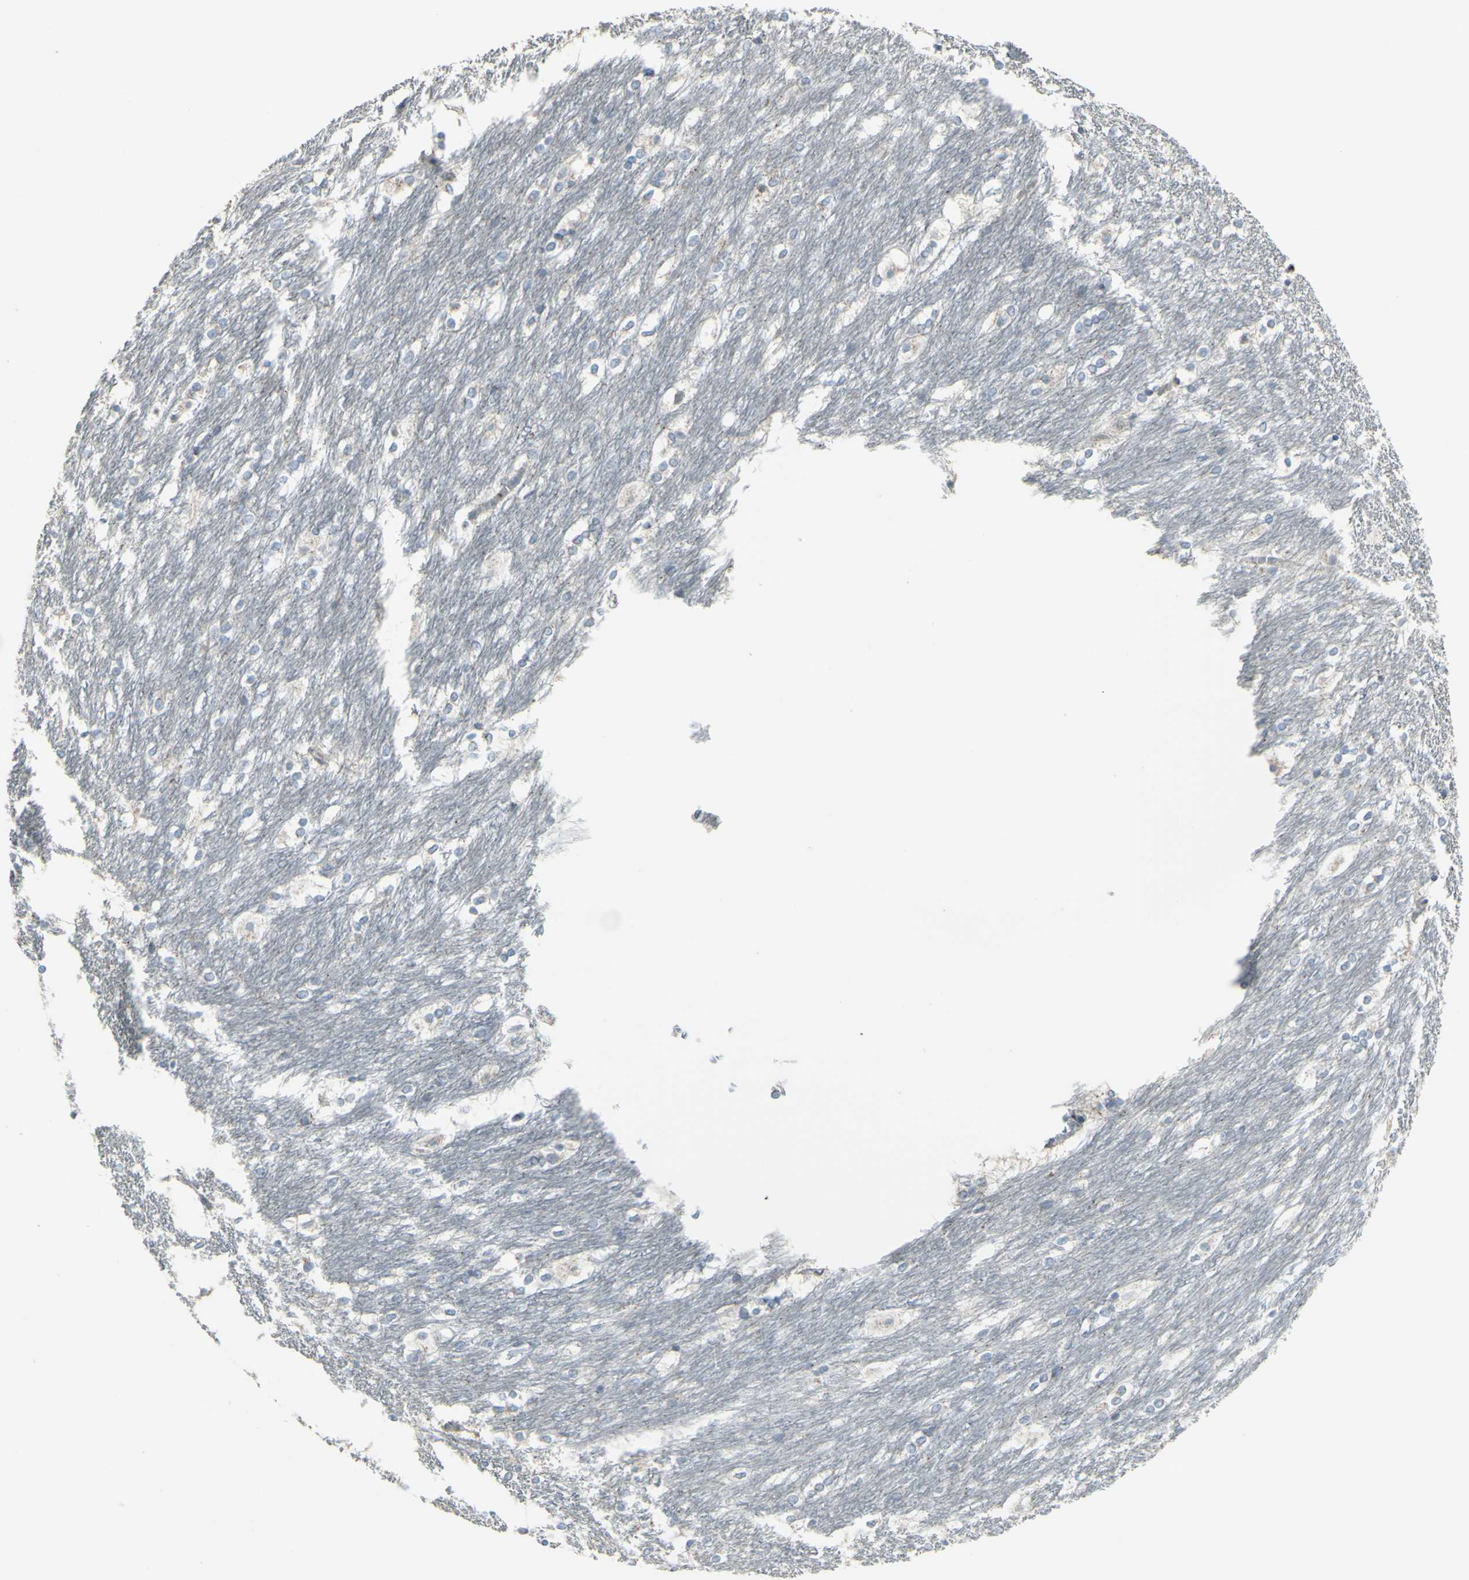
{"staining": {"intensity": "negative", "quantity": "none", "location": "none"}, "tissue": "caudate", "cell_type": "Glial cells", "image_type": "normal", "snomed": [{"axis": "morphology", "description": "Normal tissue, NOS"}, {"axis": "topography", "description": "Lateral ventricle wall"}], "caption": "Protein analysis of unremarkable caudate exhibits no significant expression in glial cells.", "gene": "CD79B", "patient": {"sex": "female", "age": 19}}